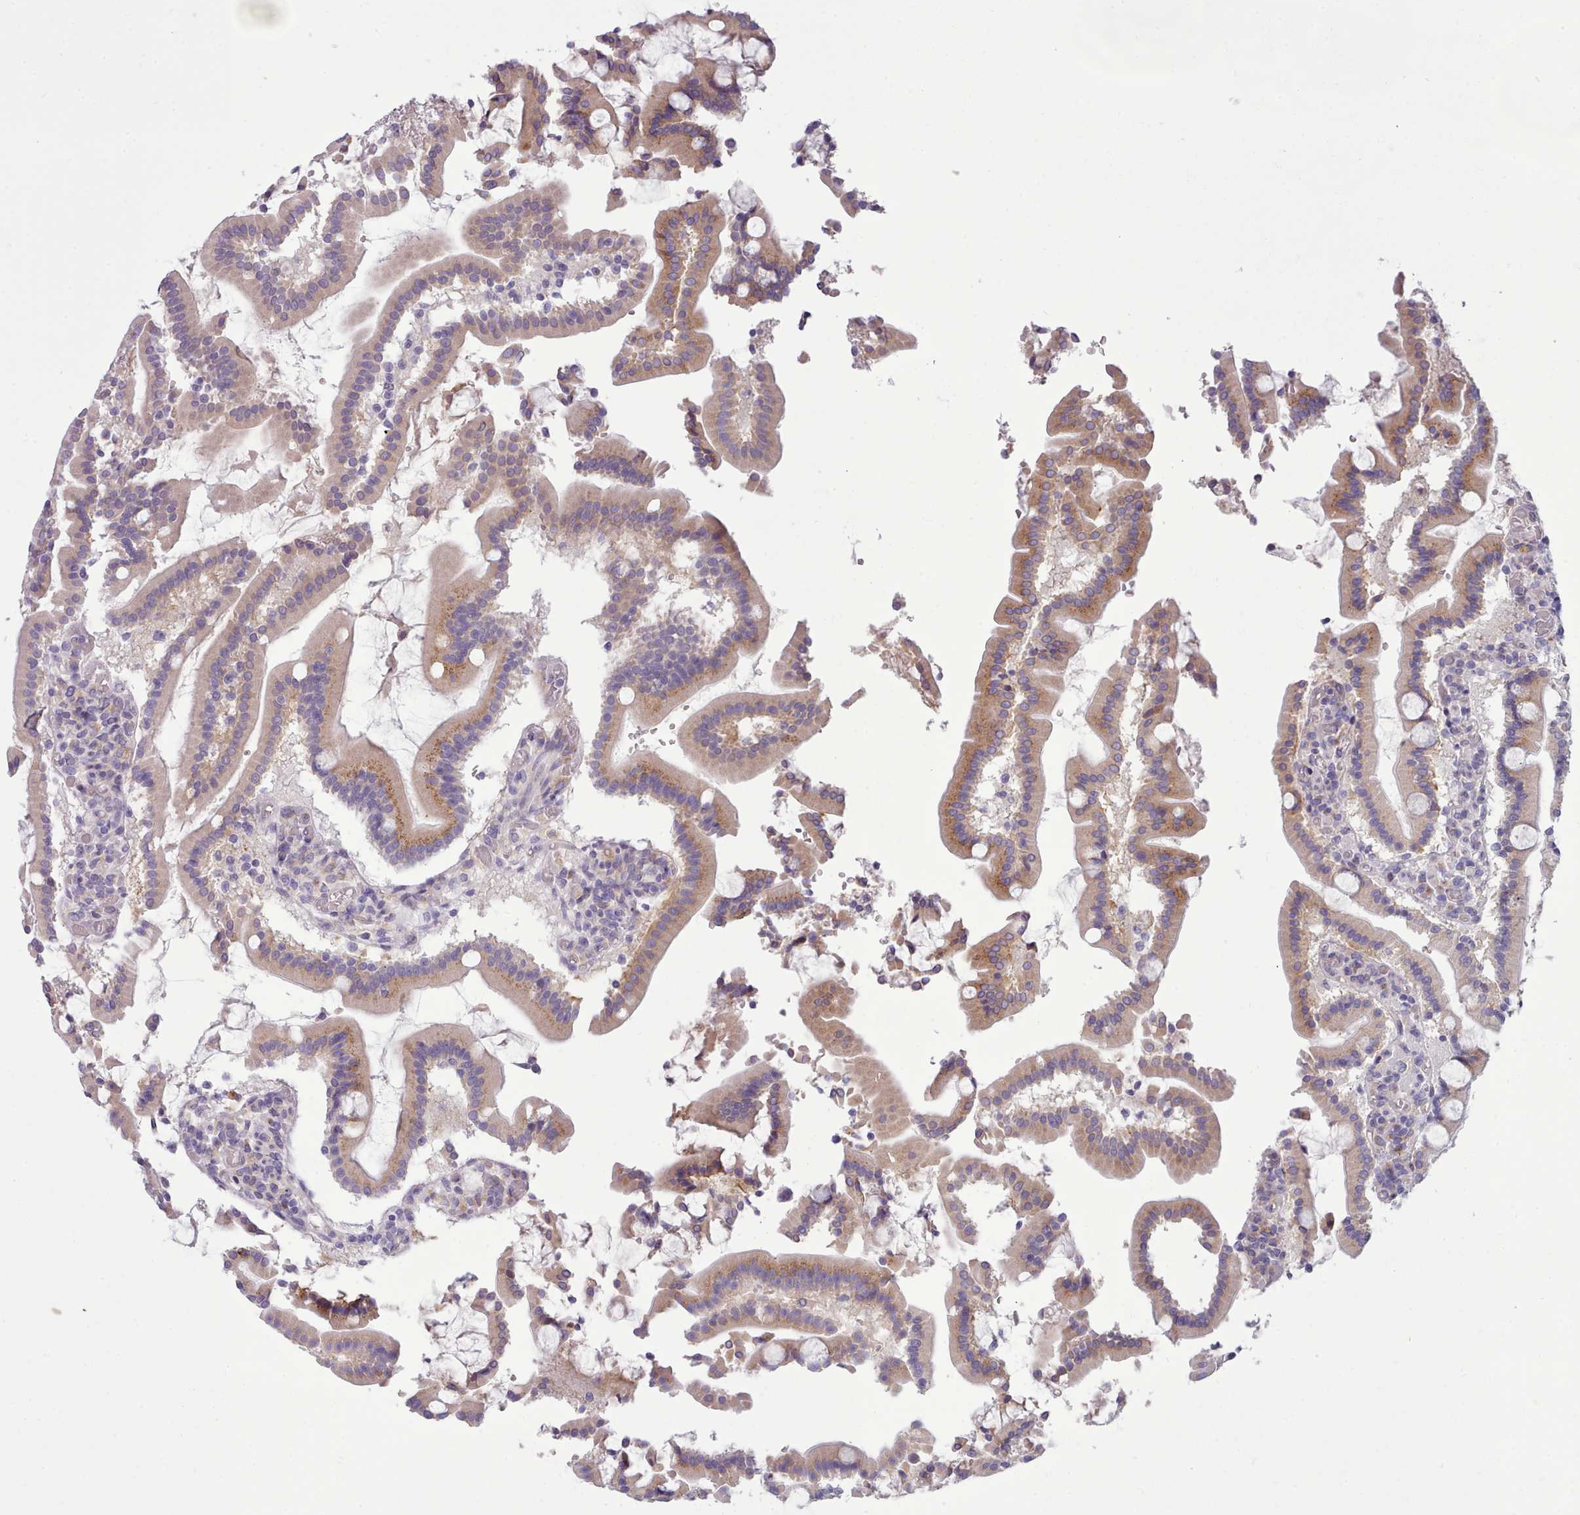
{"staining": {"intensity": "moderate", "quantity": ">75%", "location": "cytoplasmic/membranous"}, "tissue": "duodenum", "cell_type": "Glandular cells", "image_type": "normal", "snomed": [{"axis": "morphology", "description": "Normal tissue, NOS"}, {"axis": "topography", "description": "Duodenum"}], "caption": "Benign duodenum demonstrates moderate cytoplasmic/membranous staining in approximately >75% of glandular cells, visualized by immunohistochemistry. (DAB = brown stain, brightfield microscopy at high magnification).", "gene": "MYRFL", "patient": {"sex": "male", "age": 55}}